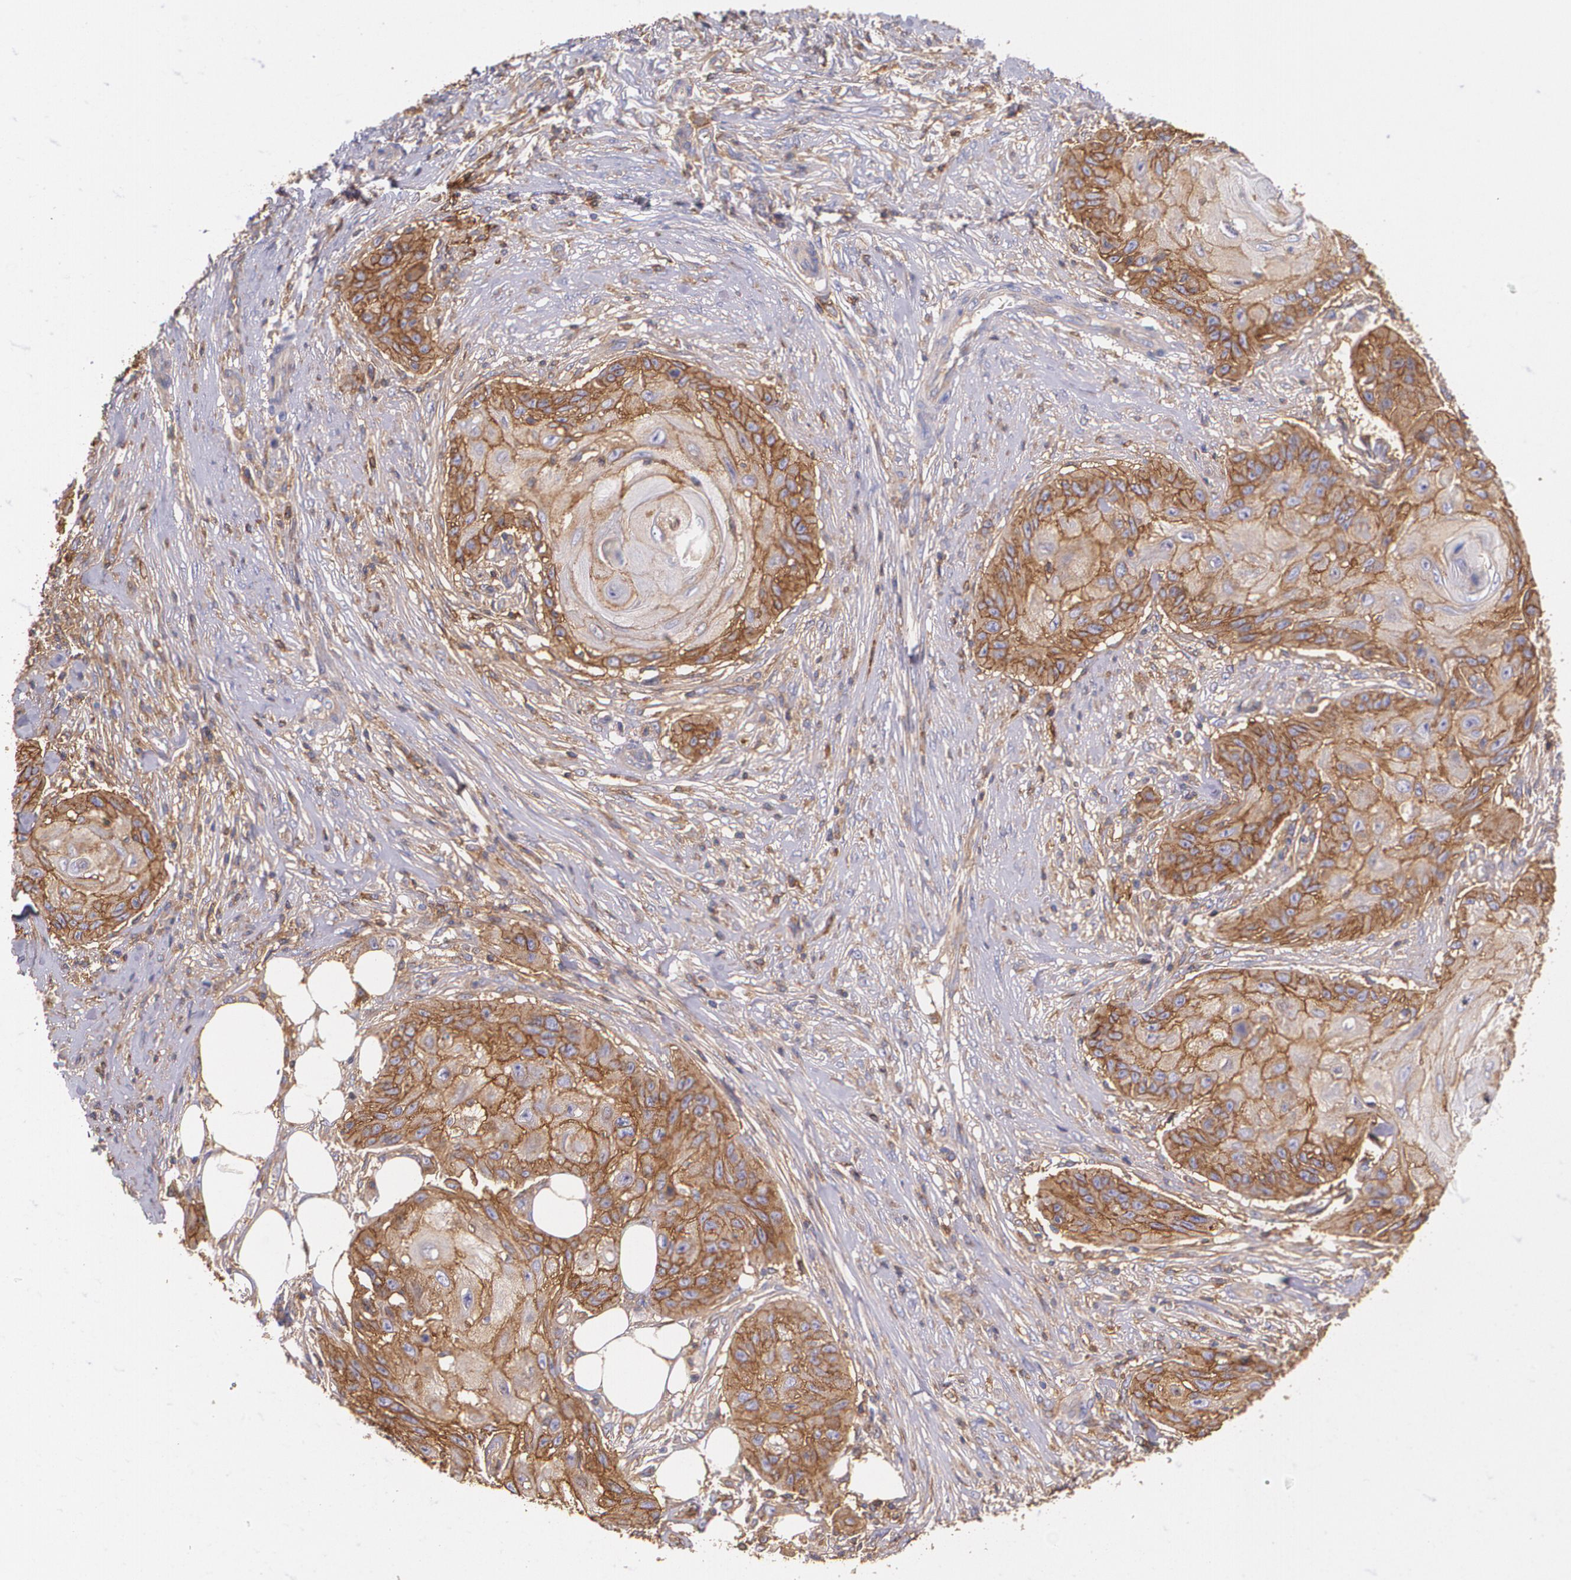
{"staining": {"intensity": "moderate", "quantity": ">75%", "location": "cytoplasmic/membranous"}, "tissue": "skin cancer", "cell_type": "Tumor cells", "image_type": "cancer", "snomed": [{"axis": "morphology", "description": "Squamous cell carcinoma, NOS"}, {"axis": "topography", "description": "Skin"}], "caption": "Approximately >75% of tumor cells in skin squamous cell carcinoma demonstrate moderate cytoplasmic/membranous protein staining as visualized by brown immunohistochemical staining.", "gene": "B2M", "patient": {"sex": "female", "age": 88}}